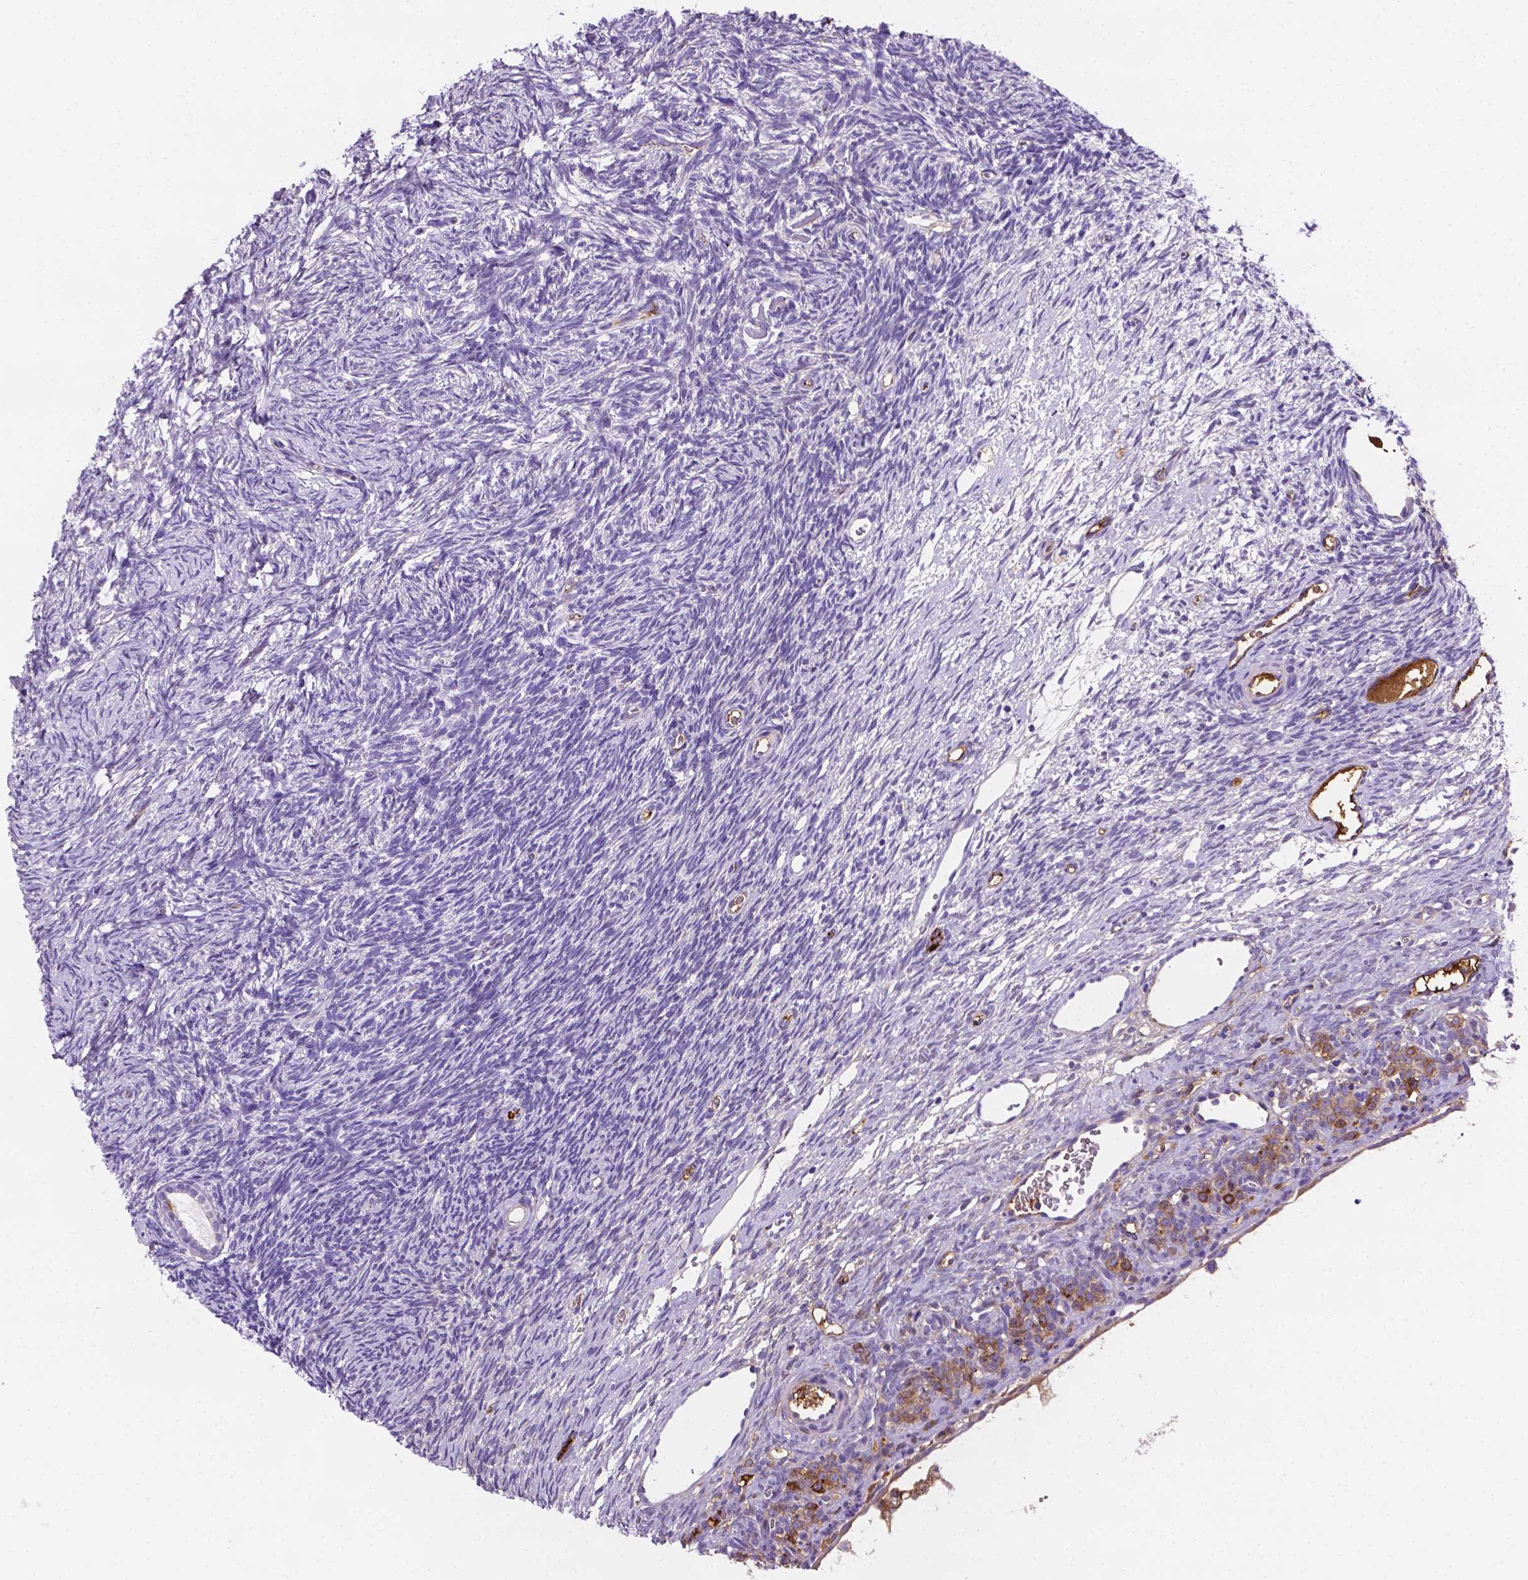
{"staining": {"intensity": "negative", "quantity": "none", "location": "none"}, "tissue": "ovary", "cell_type": "Ovarian stroma cells", "image_type": "normal", "snomed": [{"axis": "morphology", "description": "Normal tissue, NOS"}, {"axis": "topography", "description": "Ovary"}], "caption": "A photomicrograph of ovary stained for a protein shows no brown staining in ovarian stroma cells. Nuclei are stained in blue.", "gene": "APOE", "patient": {"sex": "female", "age": 34}}